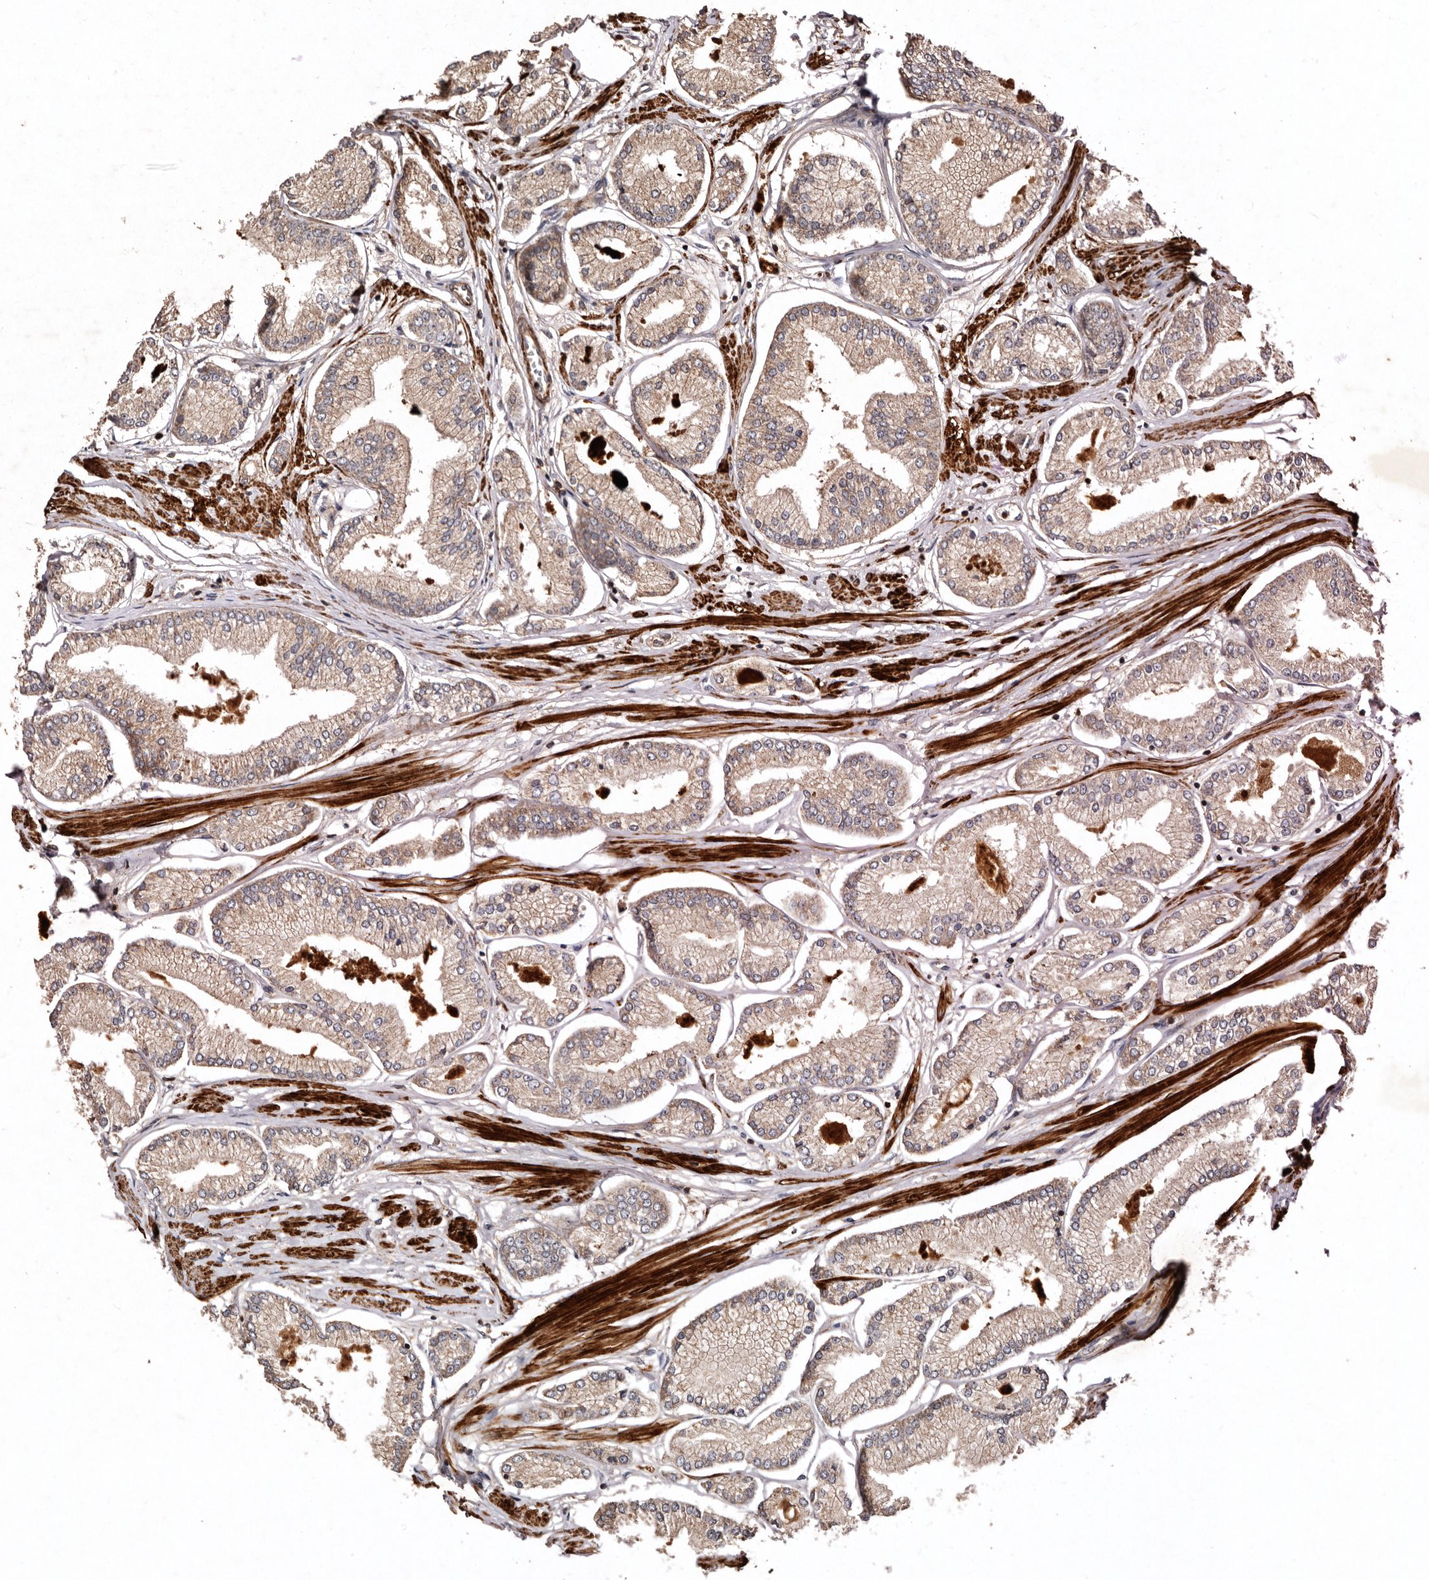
{"staining": {"intensity": "weak", "quantity": ">75%", "location": "cytoplasmic/membranous"}, "tissue": "prostate cancer", "cell_type": "Tumor cells", "image_type": "cancer", "snomed": [{"axis": "morphology", "description": "Adenocarcinoma, Low grade"}, {"axis": "topography", "description": "Prostate"}], "caption": "There is low levels of weak cytoplasmic/membranous staining in tumor cells of prostate cancer, as demonstrated by immunohistochemical staining (brown color).", "gene": "PRKD3", "patient": {"sex": "male", "age": 52}}